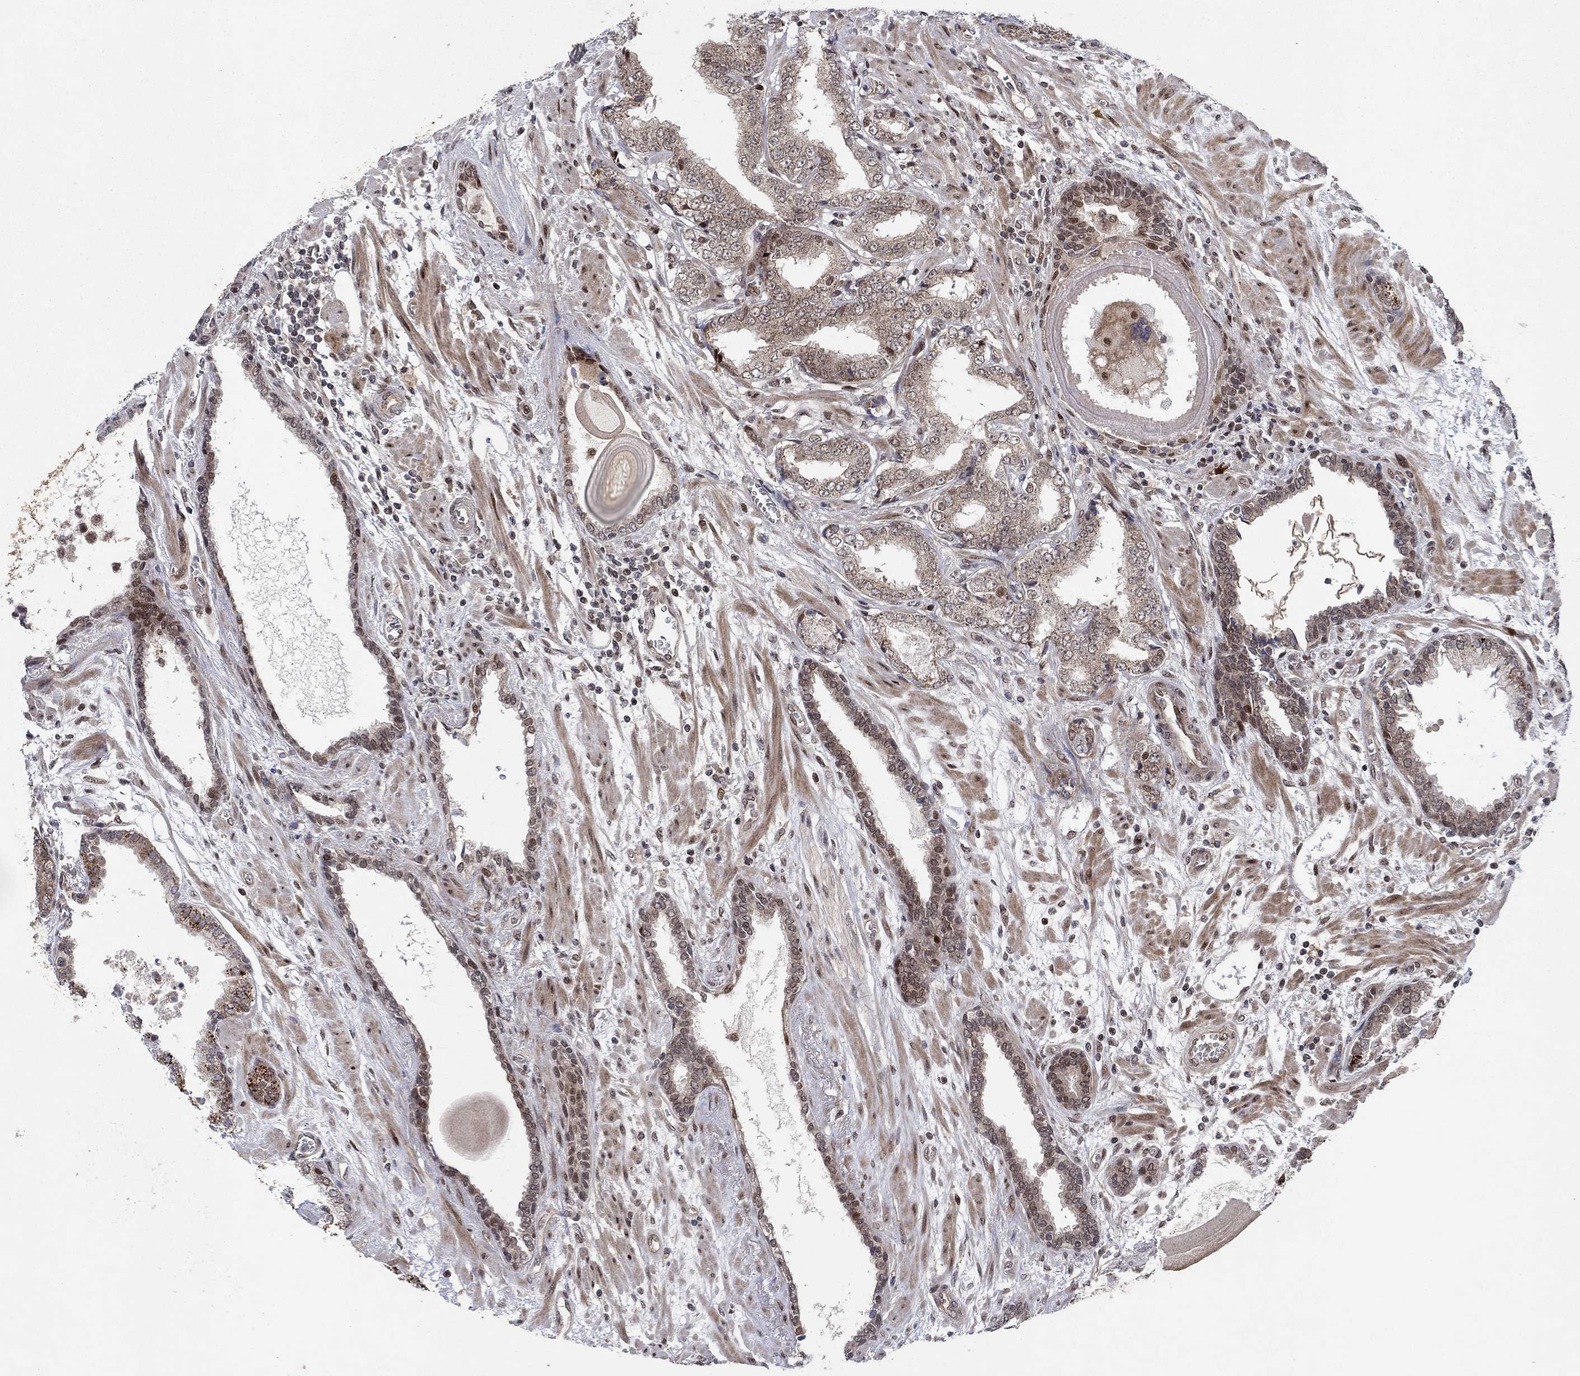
{"staining": {"intensity": "strong", "quantity": "<25%", "location": "nuclear"}, "tissue": "prostate cancer", "cell_type": "Tumor cells", "image_type": "cancer", "snomed": [{"axis": "morphology", "description": "Adenocarcinoma, Low grade"}, {"axis": "topography", "description": "Prostate"}], "caption": "The image shows staining of prostate cancer (low-grade adenocarcinoma), revealing strong nuclear protein expression (brown color) within tumor cells.", "gene": "PRICKLE4", "patient": {"sex": "male", "age": 69}}